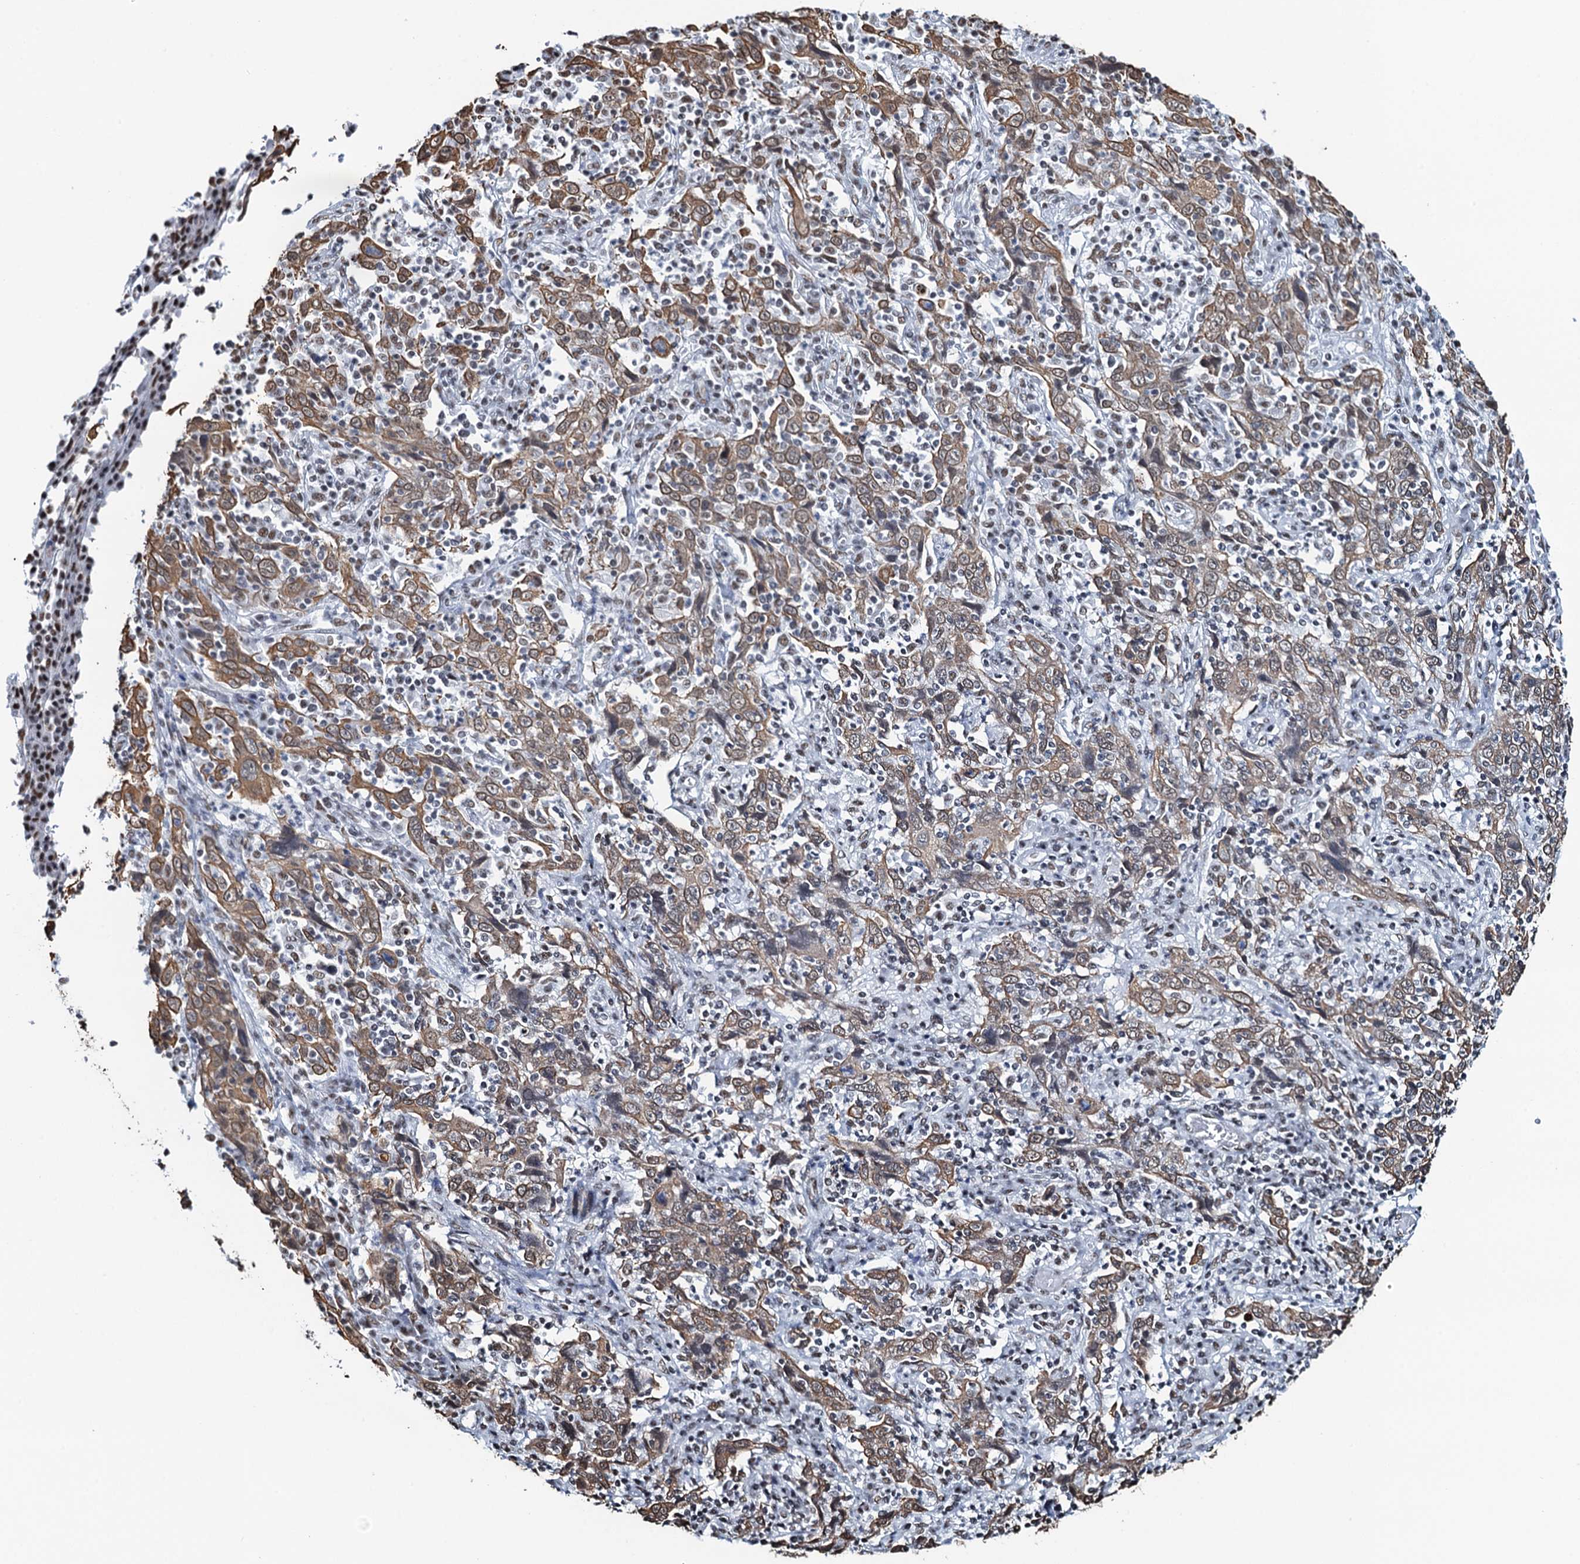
{"staining": {"intensity": "moderate", "quantity": ">75%", "location": "cytoplasmic/membranous"}, "tissue": "cervical cancer", "cell_type": "Tumor cells", "image_type": "cancer", "snomed": [{"axis": "morphology", "description": "Squamous cell carcinoma, NOS"}, {"axis": "topography", "description": "Cervix"}], "caption": "Tumor cells reveal moderate cytoplasmic/membranous expression in approximately >75% of cells in cervical cancer (squamous cell carcinoma). (DAB IHC with brightfield microscopy, high magnification).", "gene": "ZNF609", "patient": {"sex": "female", "age": 46}}